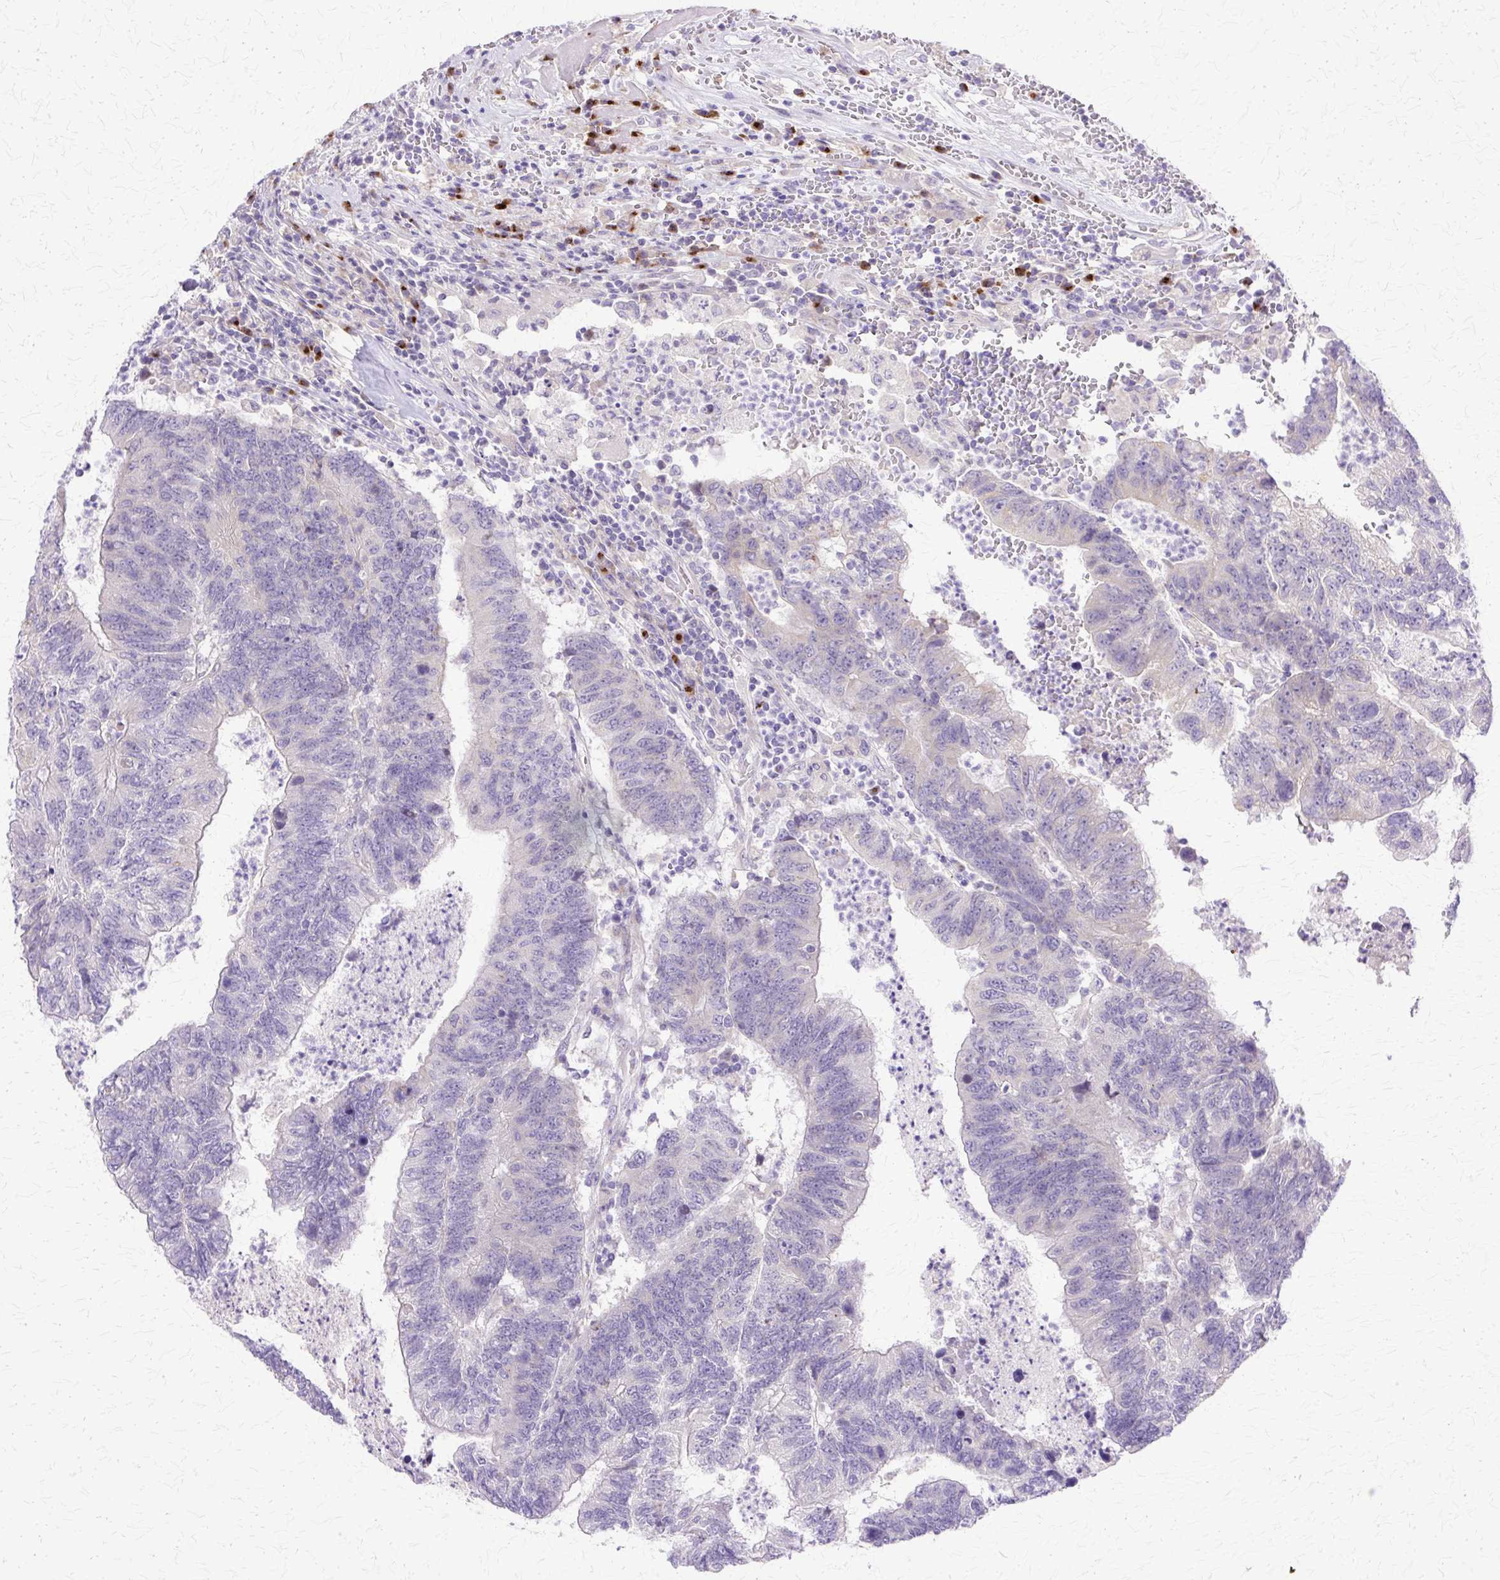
{"staining": {"intensity": "negative", "quantity": "none", "location": "none"}, "tissue": "colorectal cancer", "cell_type": "Tumor cells", "image_type": "cancer", "snomed": [{"axis": "morphology", "description": "Adenocarcinoma, NOS"}, {"axis": "topography", "description": "Colon"}], "caption": "Tumor cells show no significant expression in colorectal adenocarcinoma.", "gene": "TBC1D3G", "patient": {"sex": "female", "age": 48}}